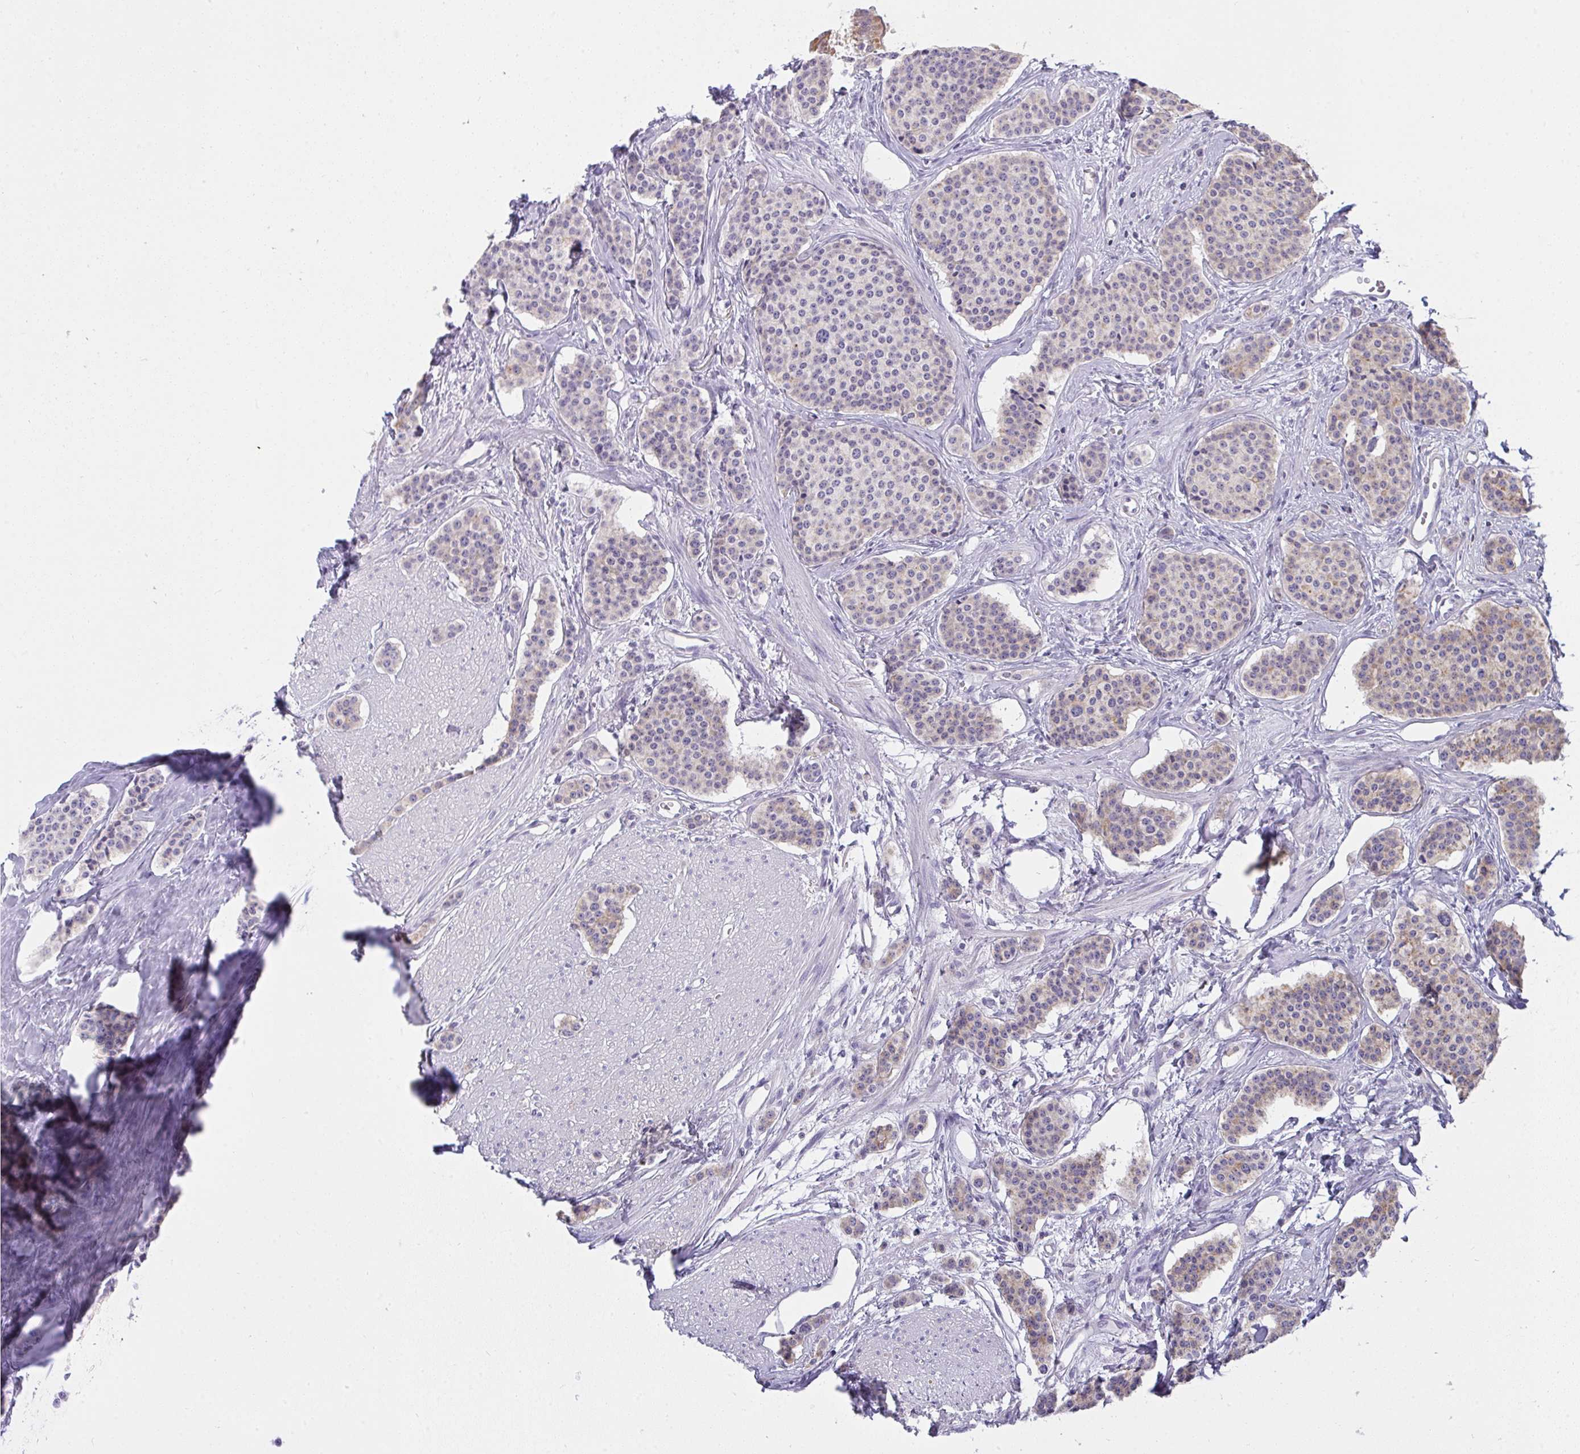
{"staining": {"intensity": "weak", "quantity": "<25%", "location": "cytoplasmic/membranous"}, "tissue": "carcinoid", "cell_type": "Tumor cells", "image_type": "cancer", "snomed": [{"axis": "morphology", "description": "Carcinoid, malignant, NOS"}, {"axis": "topography", "description": "Small intestine"}], "caption": "Micrograph shows no protein staining in tumor cells of carcinoid (malignant) tissue. The staining was performed using DAB (3,3'-diaminobenzidine) to visualize the protein expression in brown, while the nuclei were stained in blue with hematoxylin (Magnification: 20x).", "gene": "GSDMB", "patient": {"sex": "female", "age": 64}}